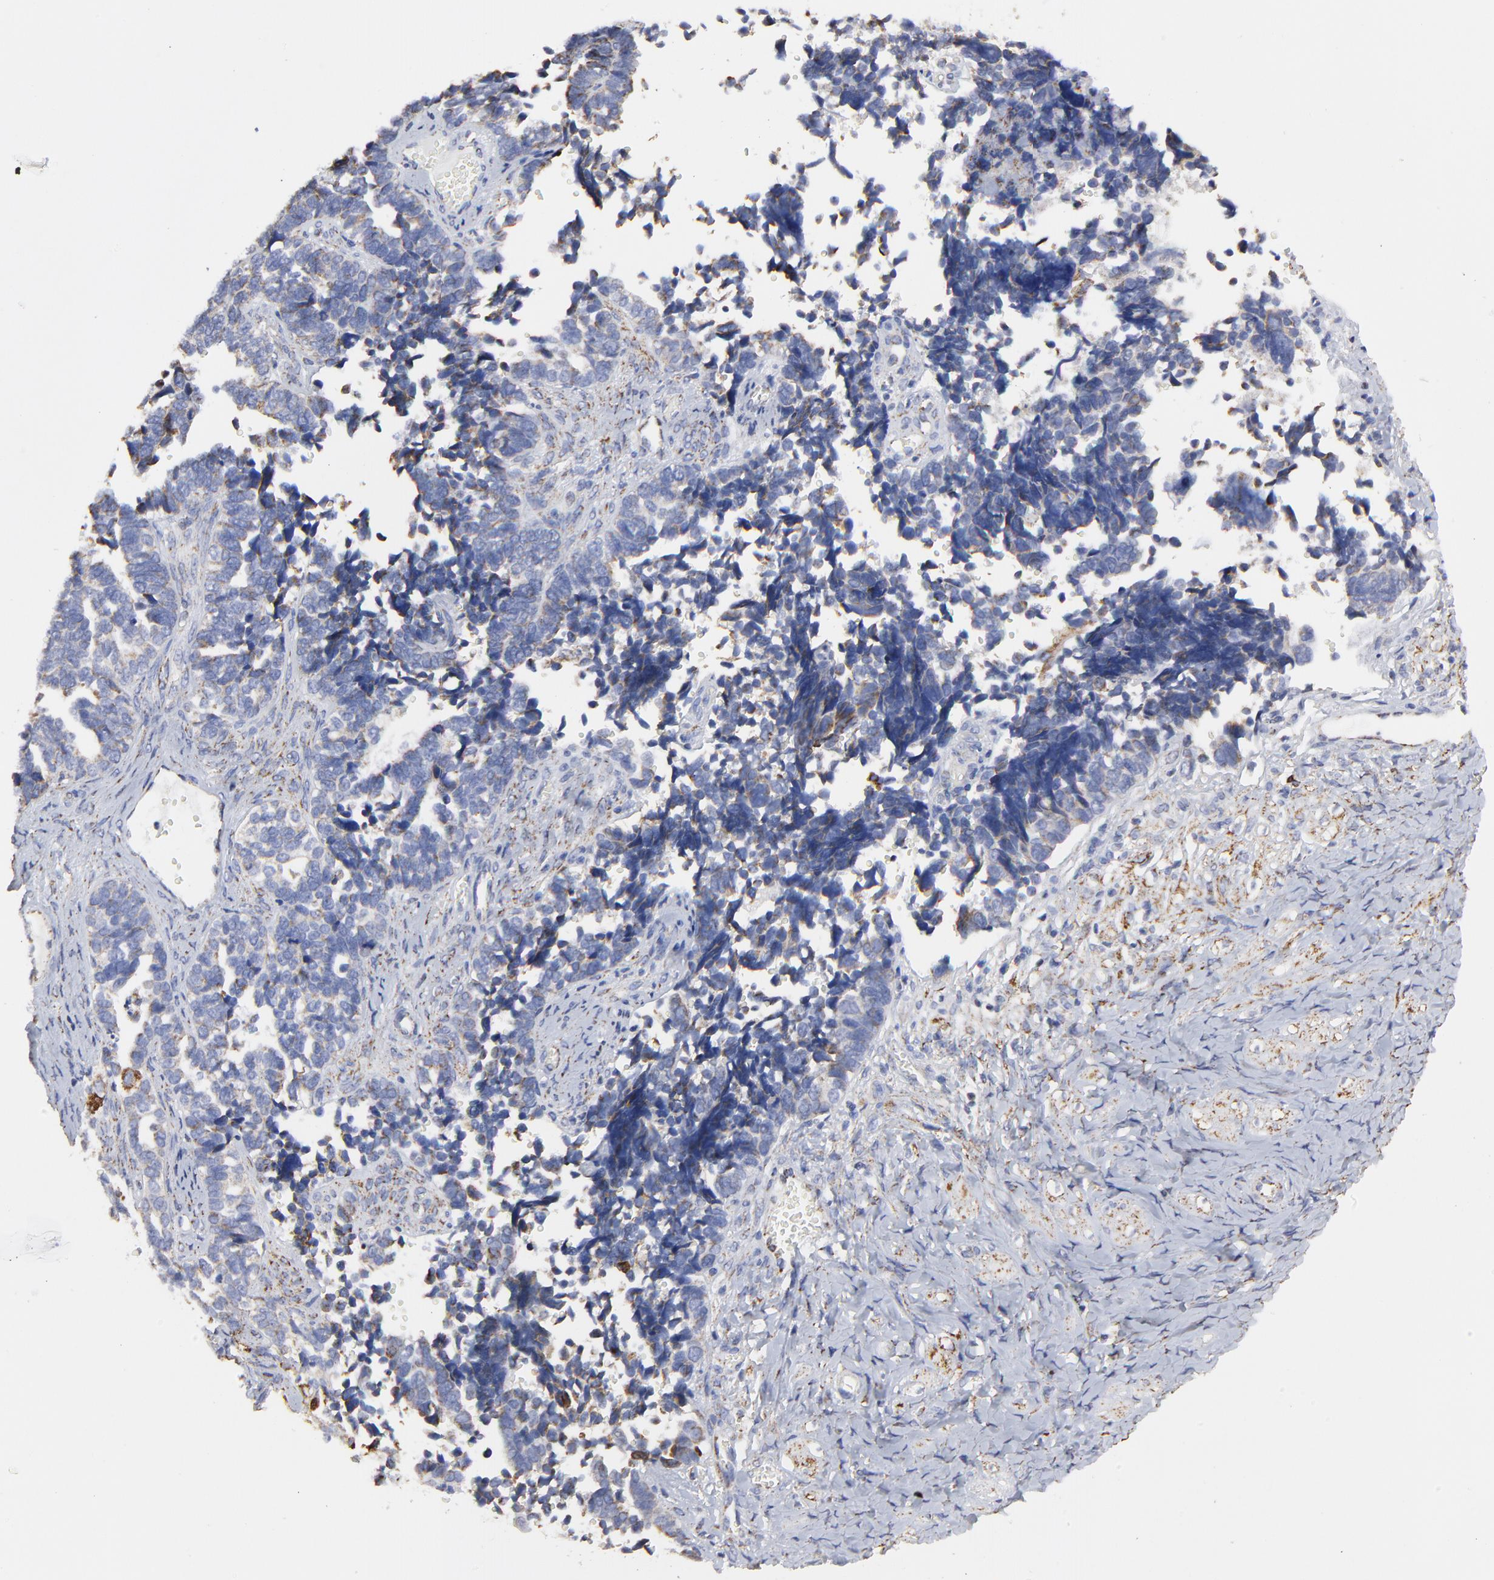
{"staining": {"intensity": "weak", "quantity": "<25%", "location": "cytoplasmic/membranous"}, "tissue": "ovarian cancer", "cell_type": "Tumor cells", "image_type": "cancer", "snomed": [{"axis": "morphology", "description": "Cystadenocarcinoma, serous, NOS"}, {"axis": "topography", "description": "Ovary"}], "caption": "Immunohistochemical staining of ovarian cancer (serous cystadenocarcinoma) exhibits no significant staining in tumor cells.", "gene": "PINK1", "patient": {"sex": "female", "age": 77}}